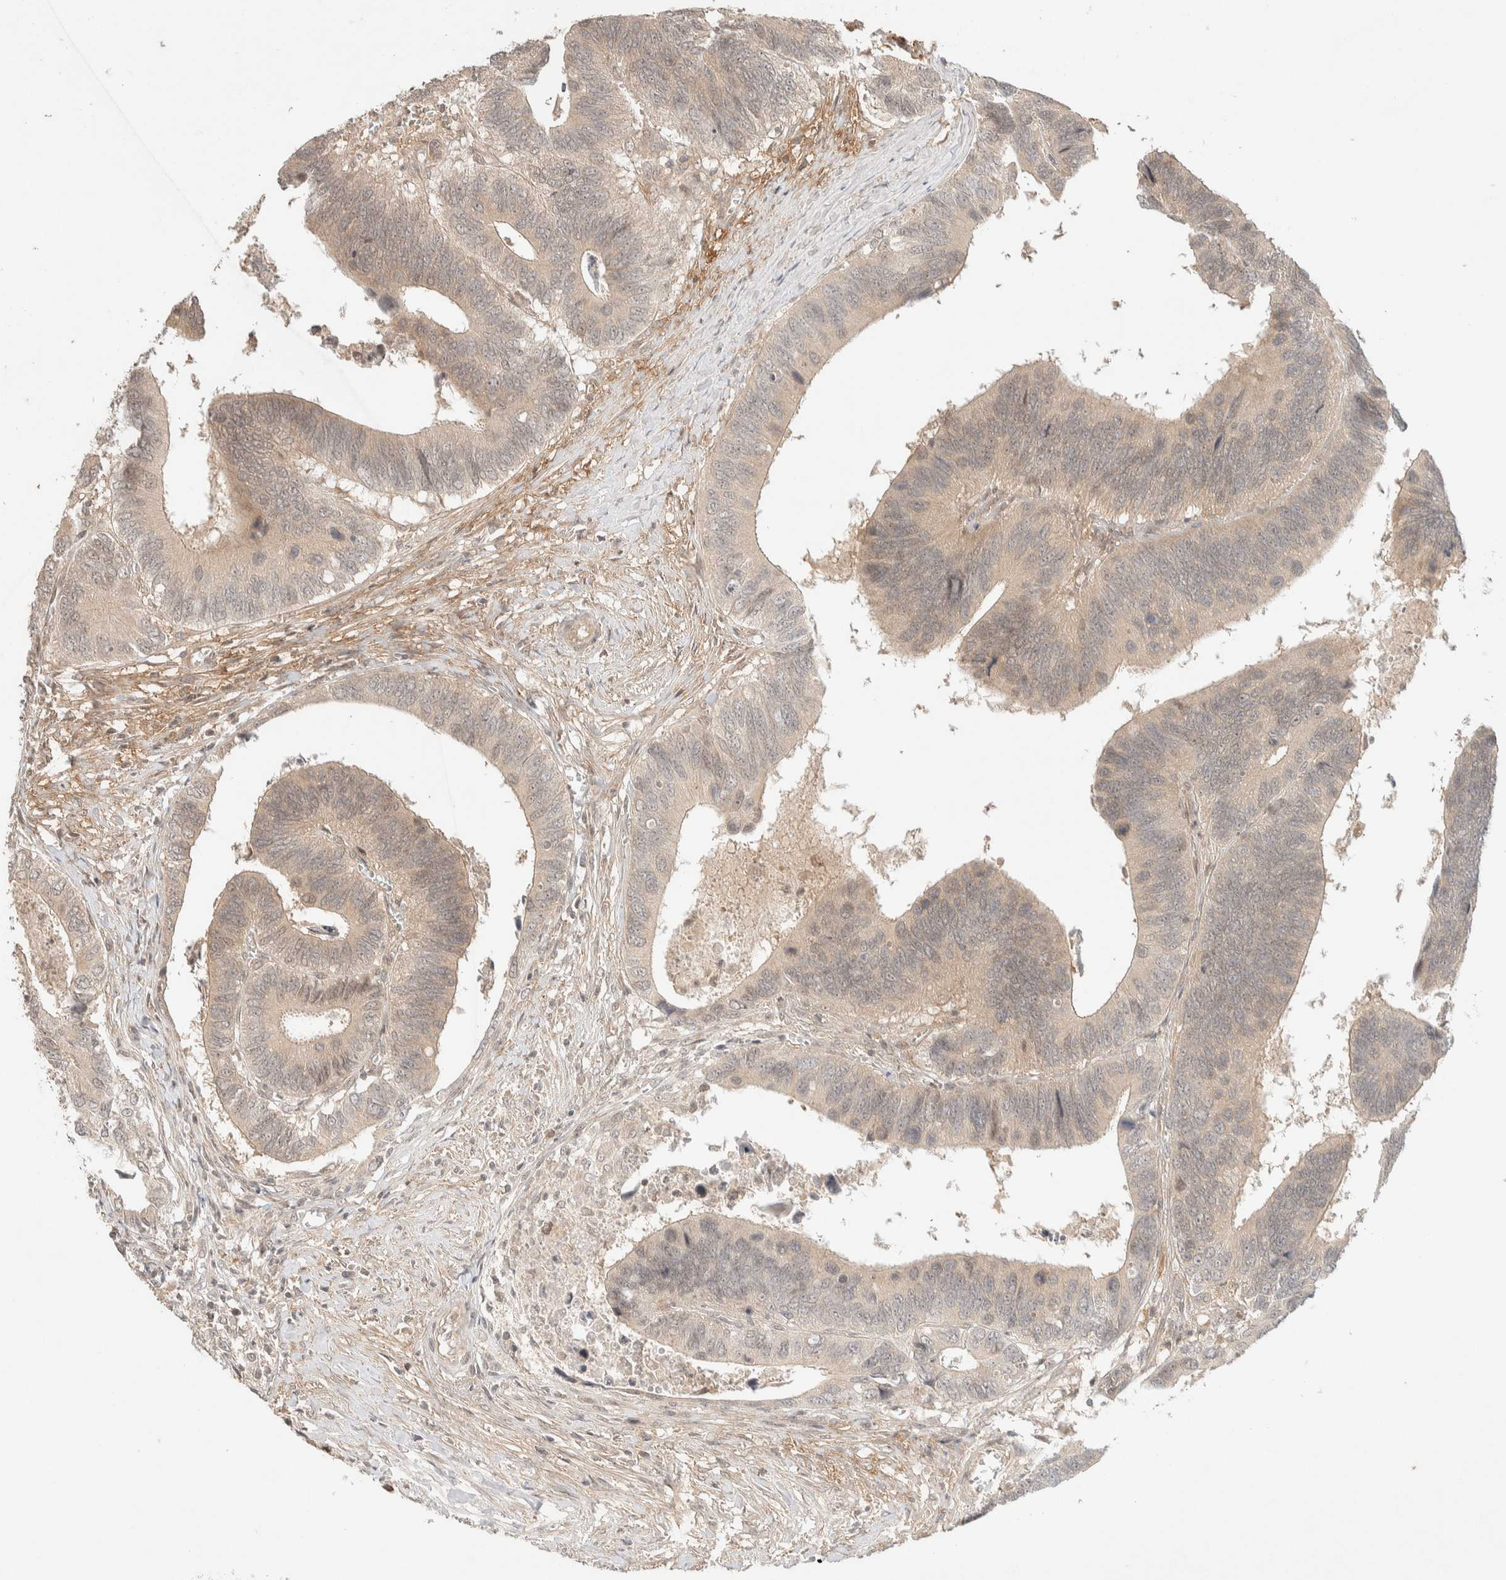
{"staining": {"intensity": "weak", "quantity": "<25%", "location": "cytoplasmic/membranous"}, "tissue": "colorectal cancer", "cell_type": "Tumor cells", "image_type": "cancer", "snomed": [{"axis": "morphology", "description": "Adenocarcinoma, NOS"}, {"axis": "topography", "description": "Colon"}], "caption": "This is an immunohistochemistry micrograph of human colorectal cancer. There is no positivity in tumor cells.", "gene": "THRA", "patient": {"sex": "male", "age": 72}}